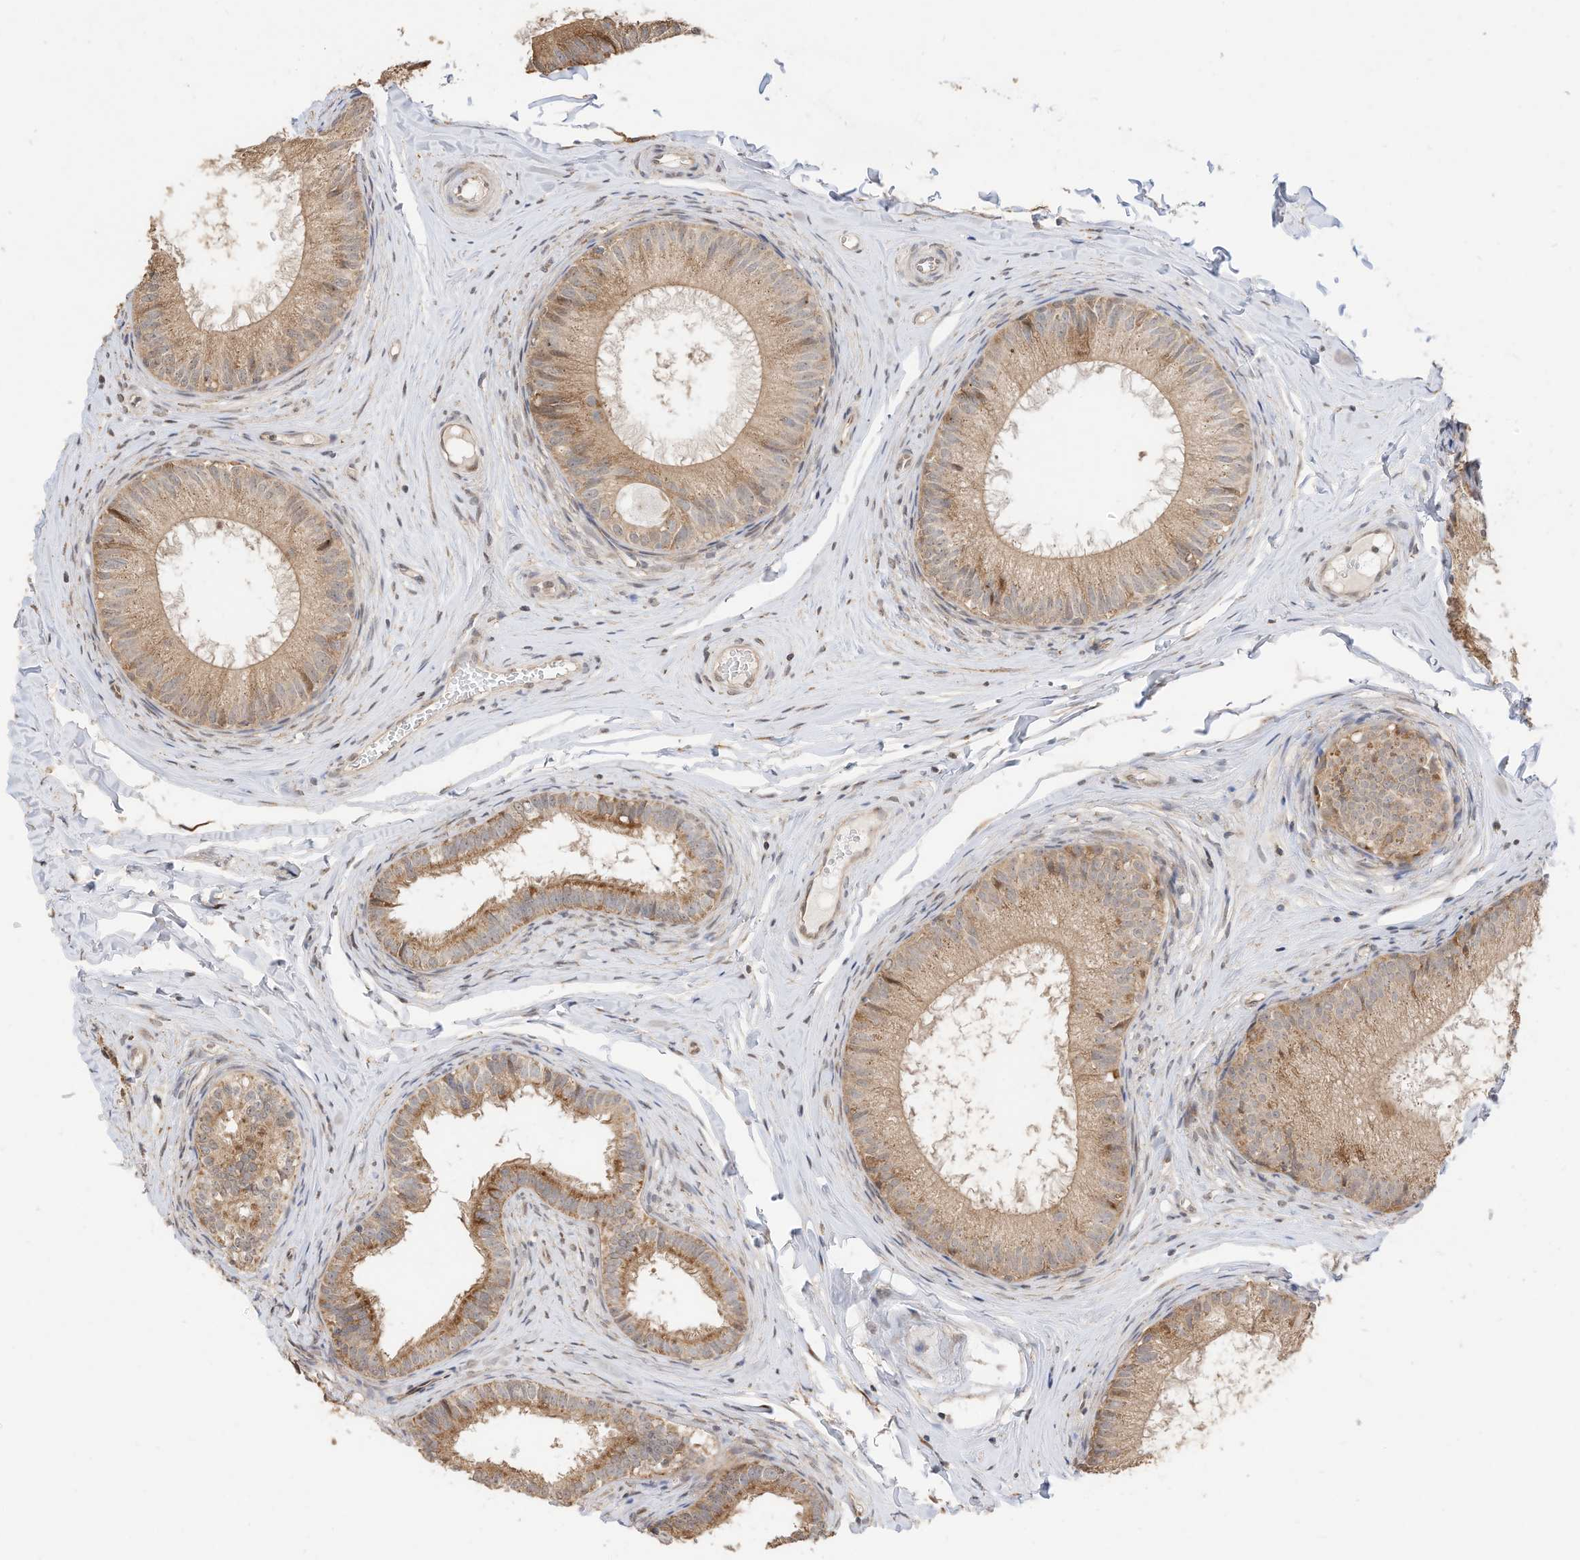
{"staining": {"intensity": "moderate", "quantity": ">75%", "location": "cytoplasmic/membranous"}, "tissue": "epididymis", "cell_type": "Glandular cells", "image_type": "normal", "snomed": [{"axis": "morphology", "description": "Normal tissue, NOS"}, {"axis": "topography", "description": "Epididymis"}], "caption": "Immunohistochemistry photomicrograph of normal epididymis: human epididymis stained using IHC shows medium levels of moderate protein expression localized specifically in the cytoplasmic/membranous of glandular cells, appearing as a cytoplasmic/membranous brown color.", "gene": "CAGE1", "patient": {"sex": "male", "age": 34}}